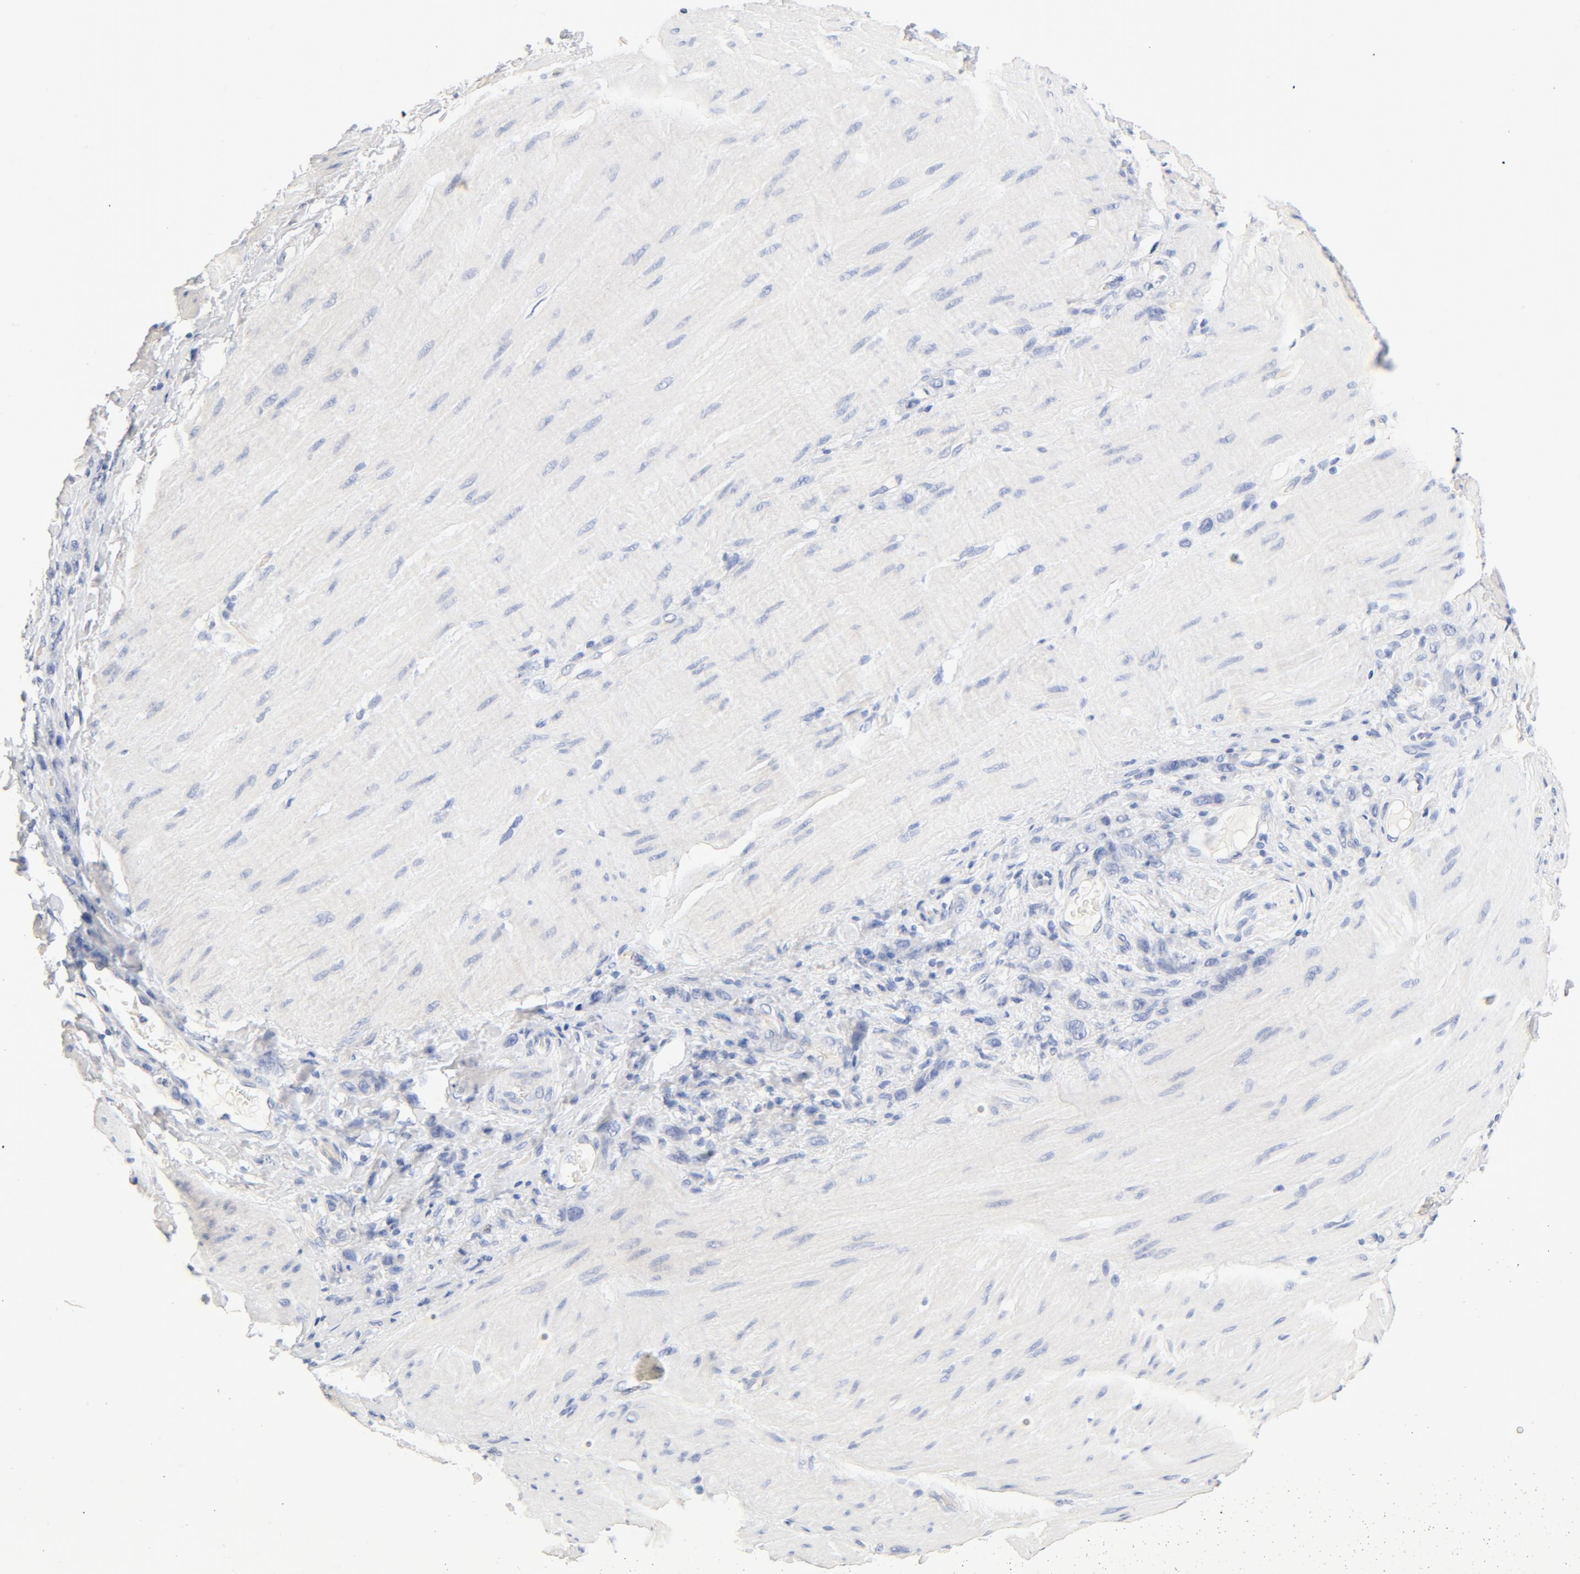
{"staining": {"intensity": "negative", "quantity": "none", "location": "none"}, "tissue": "stomach cancer", "cell_type": "Tumor cells", "image_type": "cancer", "snomed": [{"axis": "morphology", "description": "Normal tissue, NOS"}, {"axis": "morphology", "description": "Adenocarcinoma, NOS"}, {"axis": "topography", "description": "Stomach"}], "caption": "Stomach cancer stained for a protein using immunohistochemistry (IHC) shows no staining tumor cells.", "gene": "HOMER1", "patient": {"sex": "male", "age": 82}}